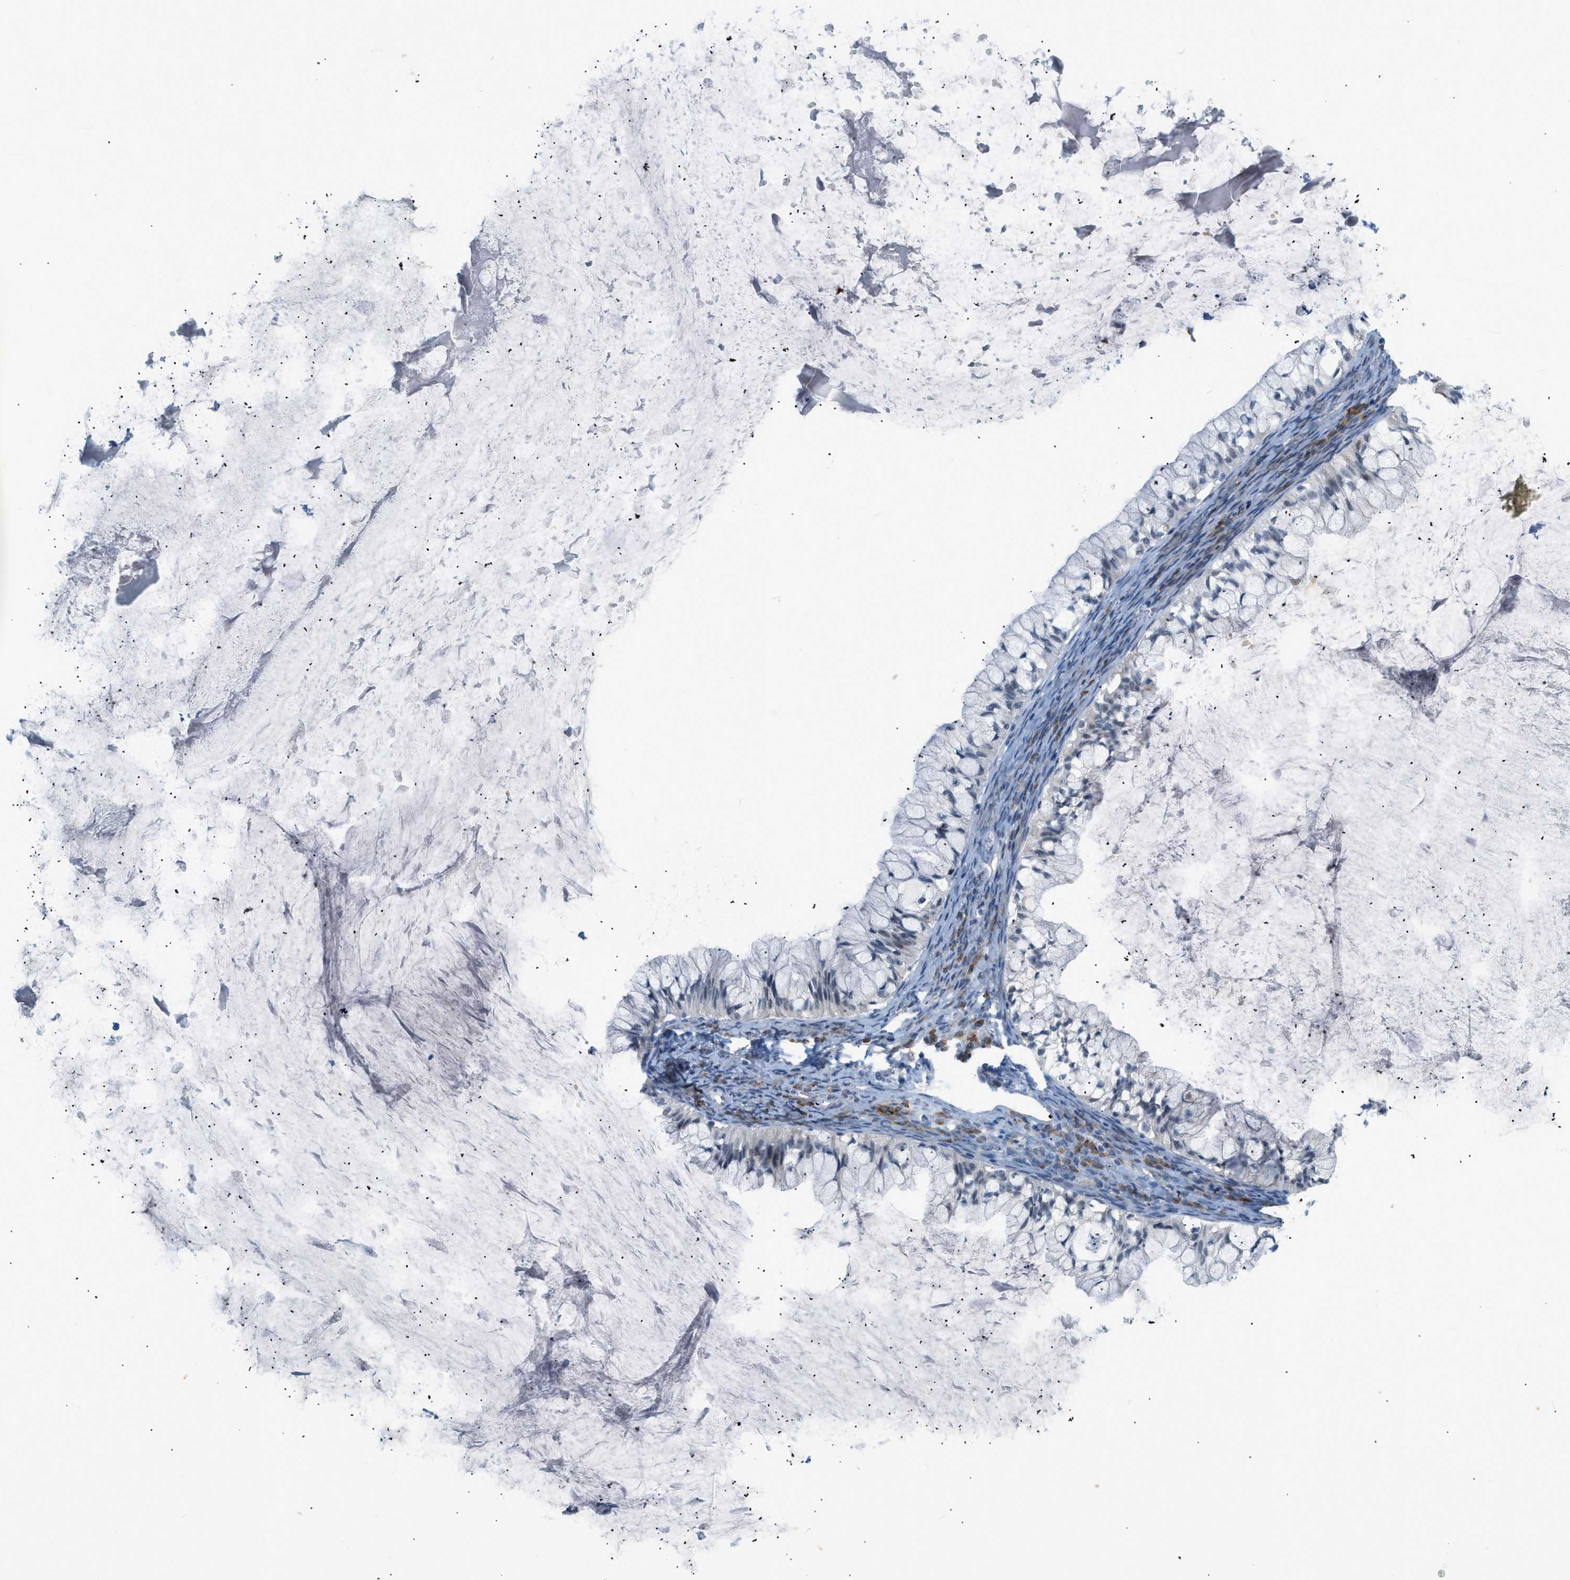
{"staining": {"intensity": "negative", "quantity": "none", "location": "none"}, "tissue": "ovarian cancer", "cell_type": "Tumor cells", "image_type": "cancer", "snomed": [{"axis": "morphology", "description": "Cystadenocarcinoma, mucinous, NOS"}, {"axis": "topography", "description": "Ovary"}], "caption": "The image reveals no significant staining in tumor cells of ovarian cancer (mucinous cystadenocarcinoma).", "gene": "ZNF408", "patient": {"sex": "female", "age": 57}}